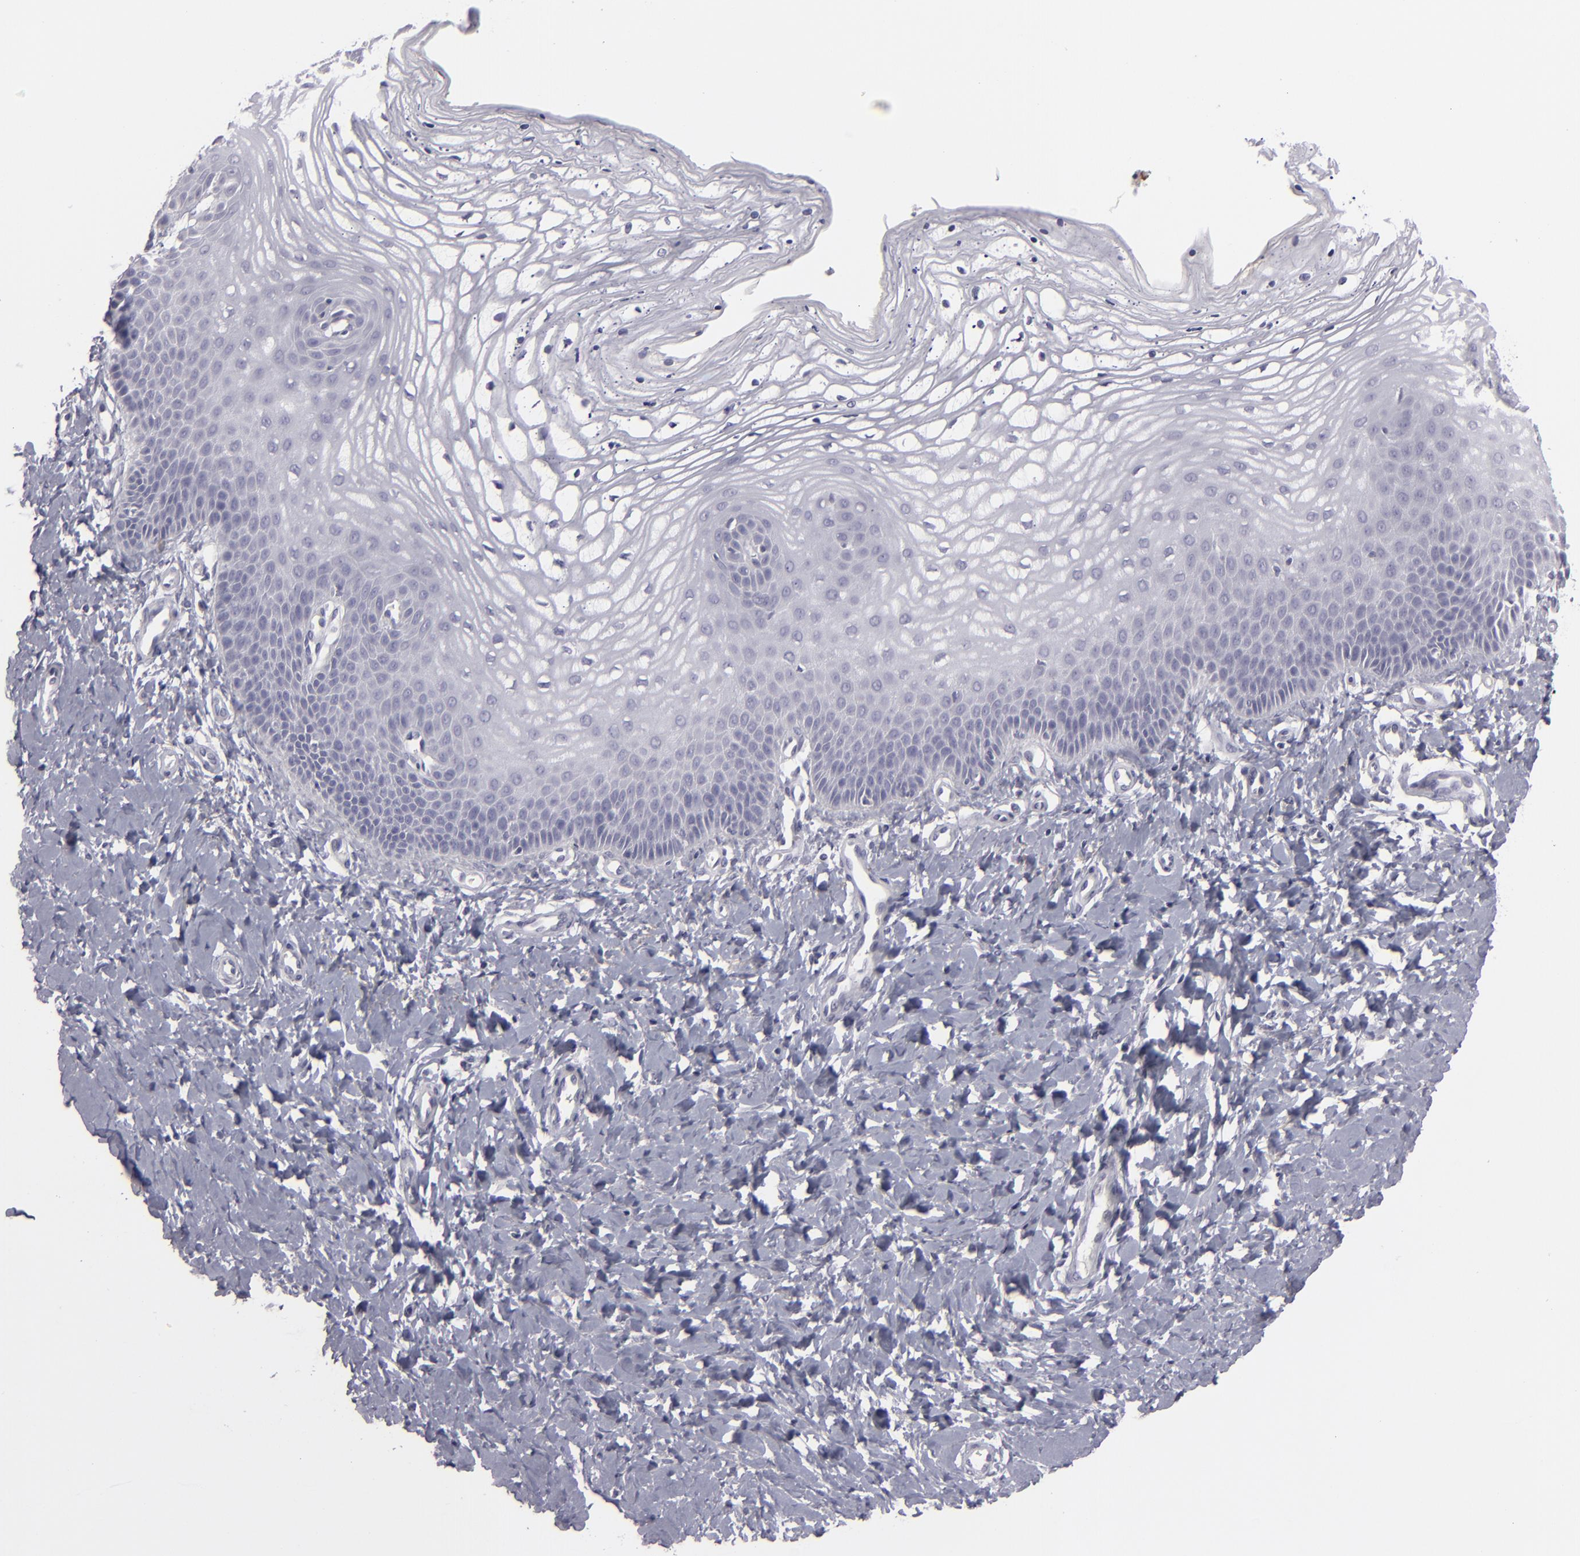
{"staining": {"intensity": "negative", "quantity": "none", "location": "none"}, "tissue": "vagina", "cell_type": "Squamous epithelial cells", "image_type": "normal", "snomed": [{"axis": "morphology", "description": "Normal tissue, NOS"}, {"axis": "topography", "description": "Vagina"}], "caption": "This histopathology image is of benign vagina stained with IHC to label a protein in brown with the nuclei are counter-stained blue. There is no expression in squamous epithelial cells. (DAB (3,3'-diaminobenzidine) IHC, high magnification).", "gene": "C9", "patient": {"sex": "female", "age": 68}}